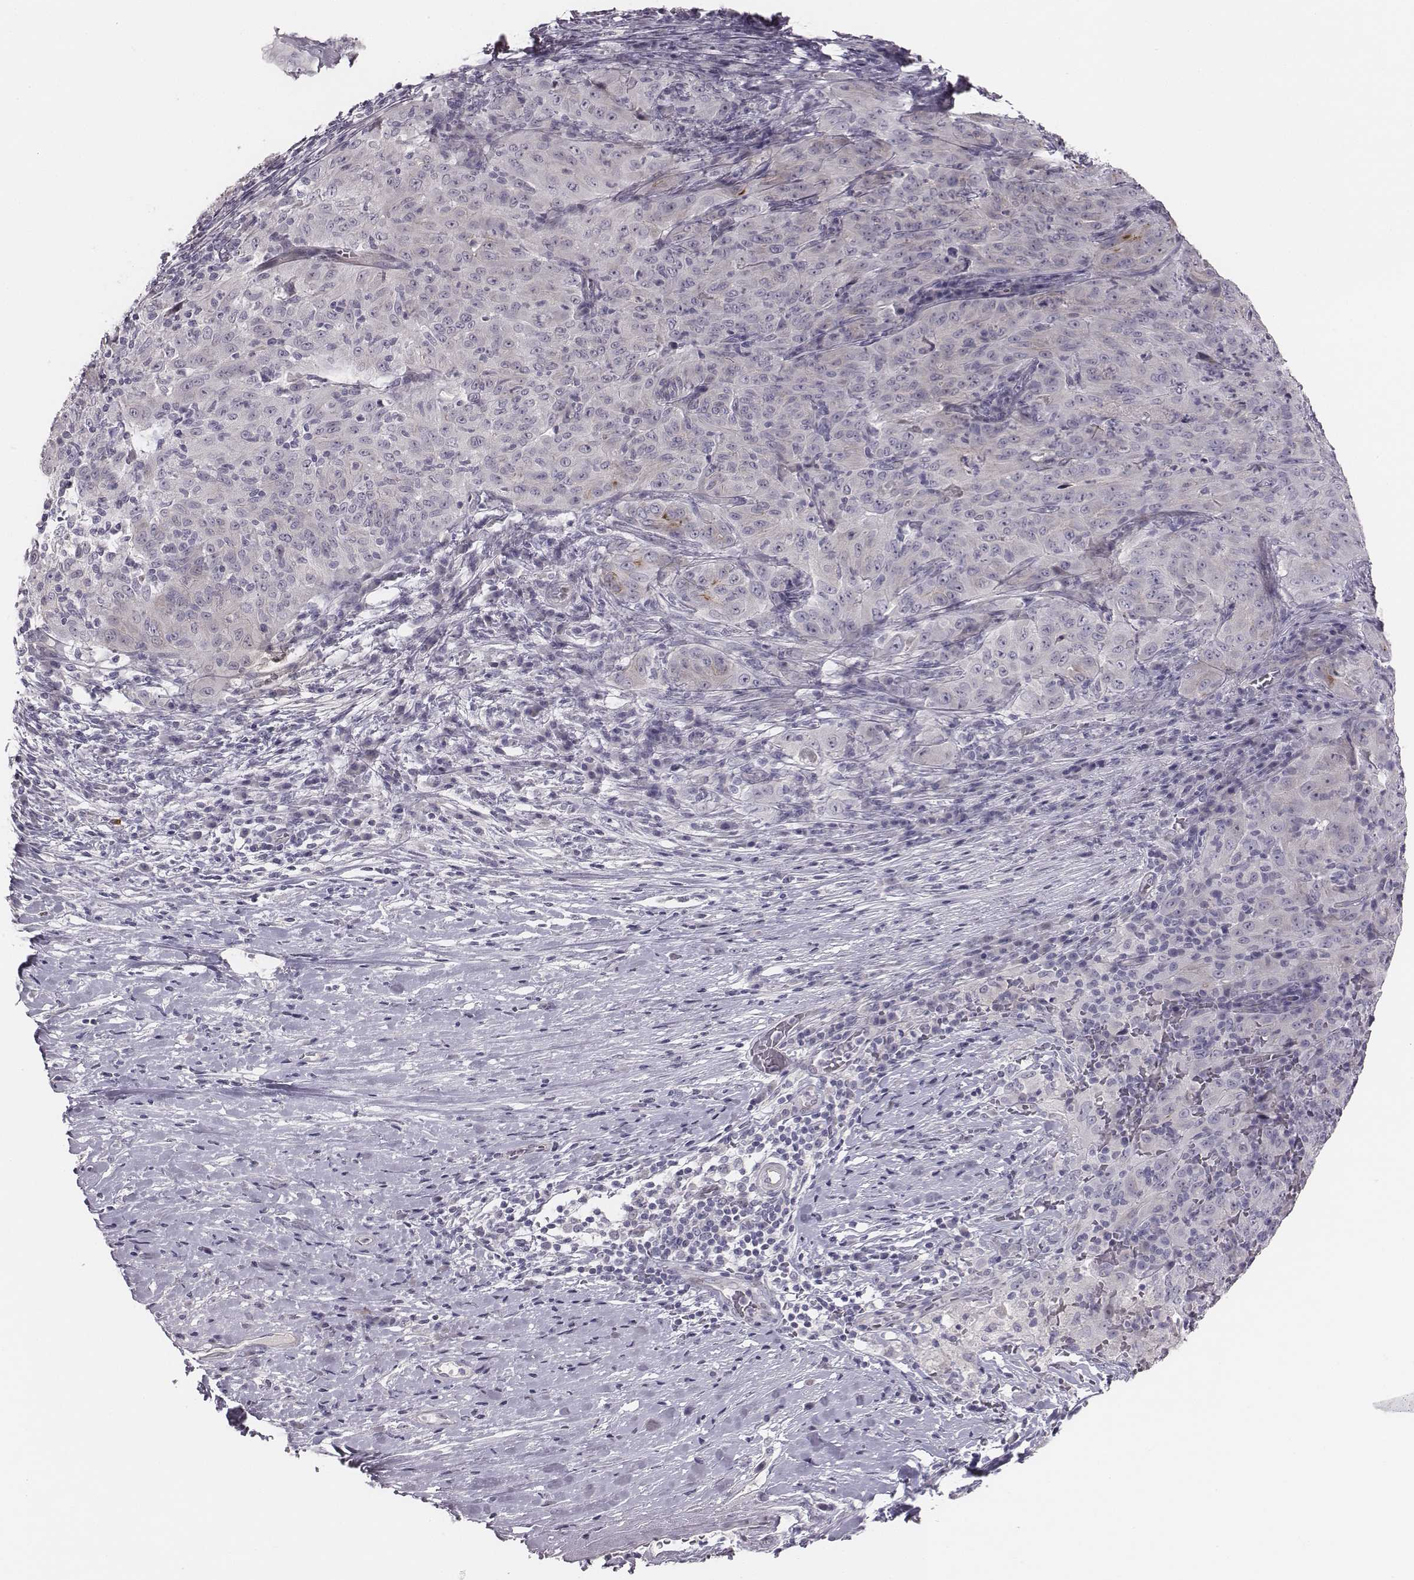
{"staining": {"intensity": "negative", "quantity": "none", "location": "none"}, "tissue": "pancreatic cancer", "cell_type": "Tumor cells", "image_type": "cancer", "snomed": [{"axis": "morphology", "description": "Adenocarcinoma, NOS"}, {"axis": "topography", "description": "Pancreas"}], "caption": "Immunohistochemical staining of human pancreatic cancer (adenocarcinoma) displays no significant staining in tumor cells. (DAB (3,3'-diaminobenzidine) immunohistochemistry with hematoxylin counter stain).", "gene": "CACNG4", "patient": {"sex": "male", "age": 63}}